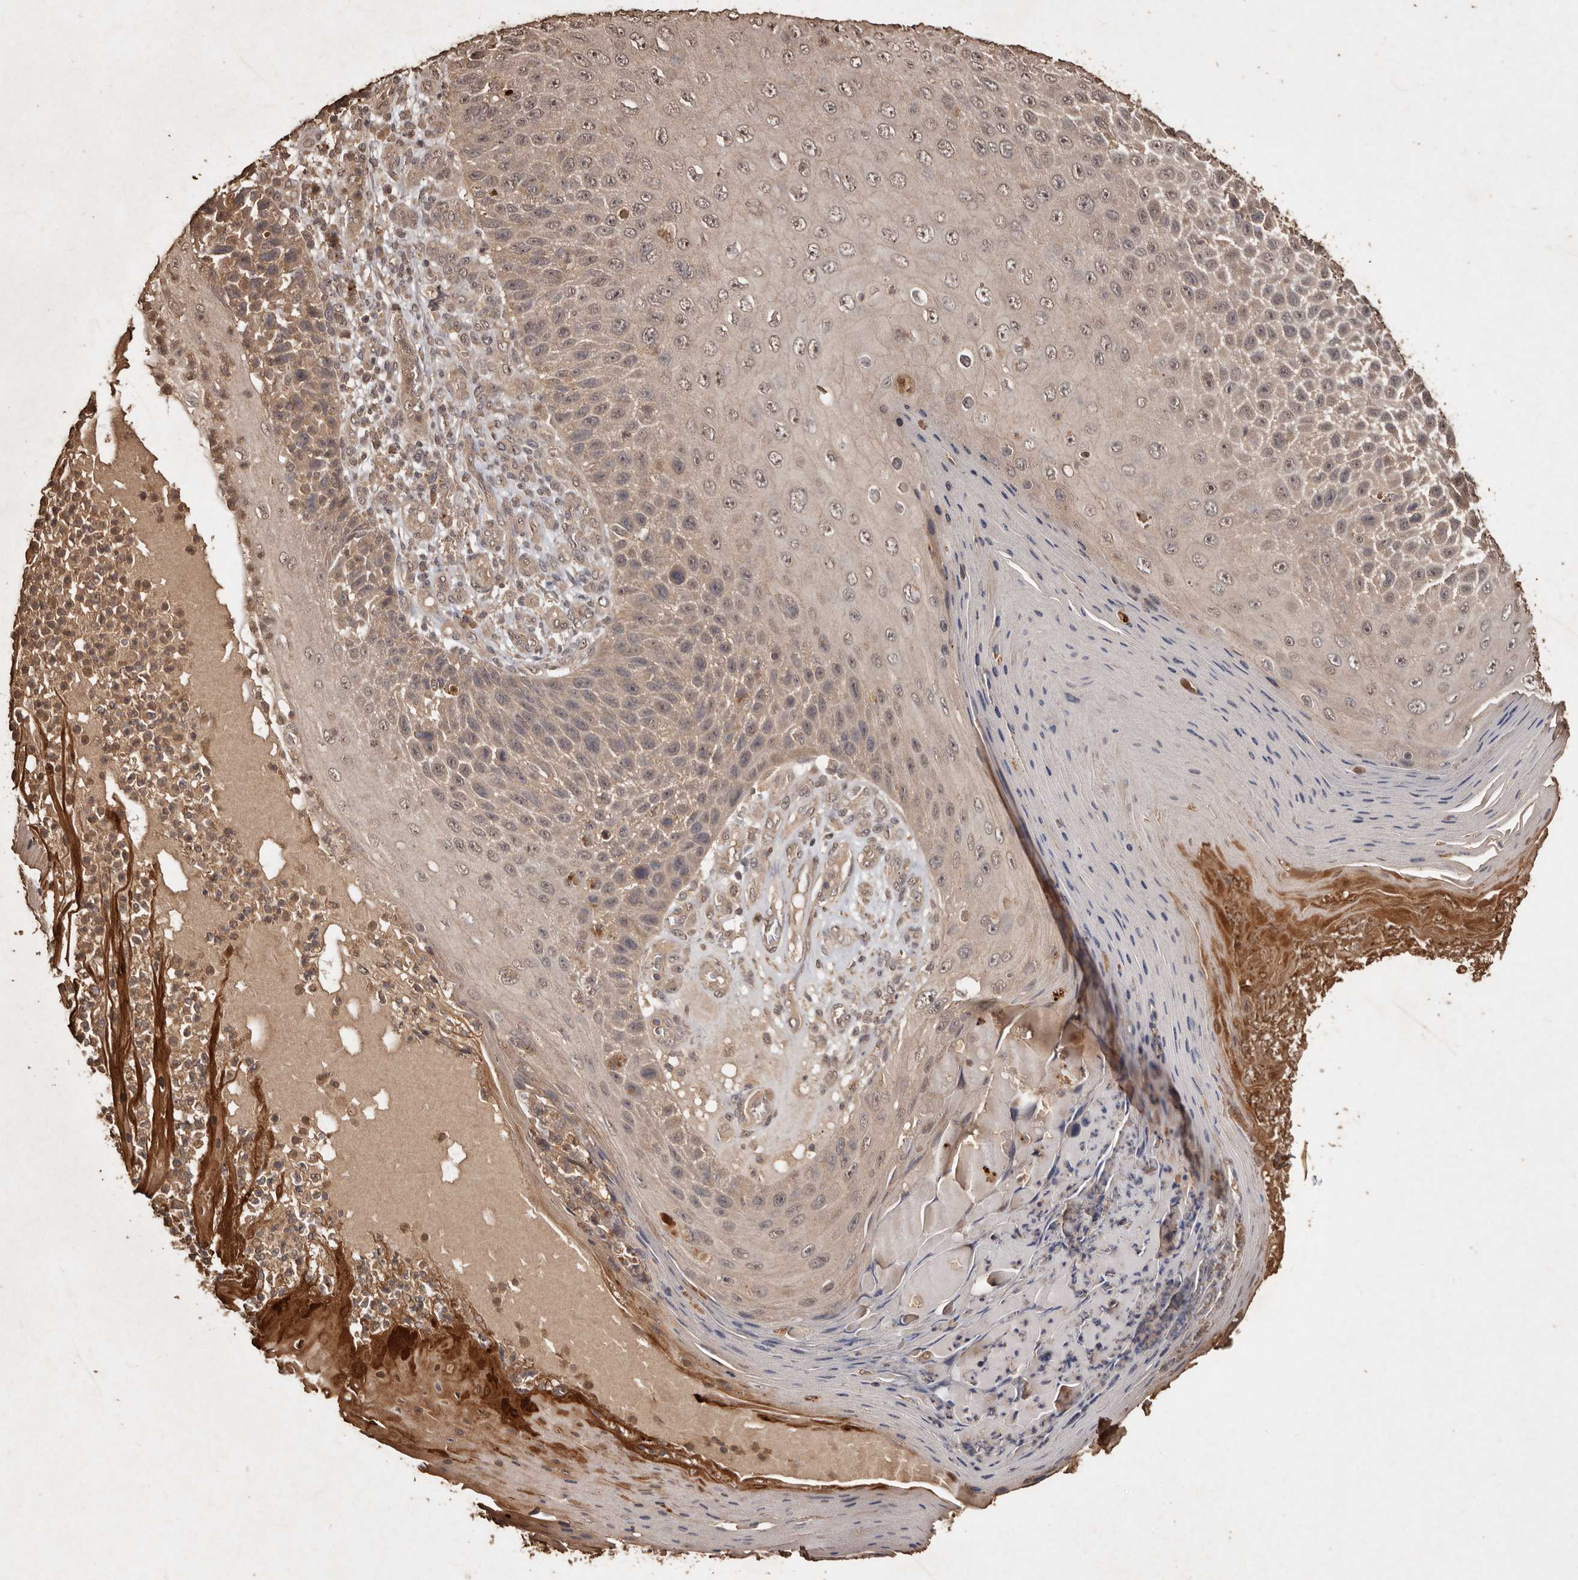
{"staining": {"intensity": "weak", "quantity": "25%-75%", "location": "cytoplasmic/membranous"}, "tissue": "skin cancer", "cell_type": "Tumor cells", "image_type": "cancer", "snomed": [{"axis": "morphology", "description": "Squamous cell carcinoma, NOS"}, {"axis": "topography", "description": "Skin"}], "caption": "IHC image of neoplastic tissue: human skin cancer (squamous cell carcinoma) stained using IHC demonstrates low levels of weak protein expression localized specifically in the cytoplasmic/membranous of tumor cells, appearing as a cytoplasmic/membranous brown color.", "gene": "PKDCC", "patient": {"sex": "female", "age": 88}}